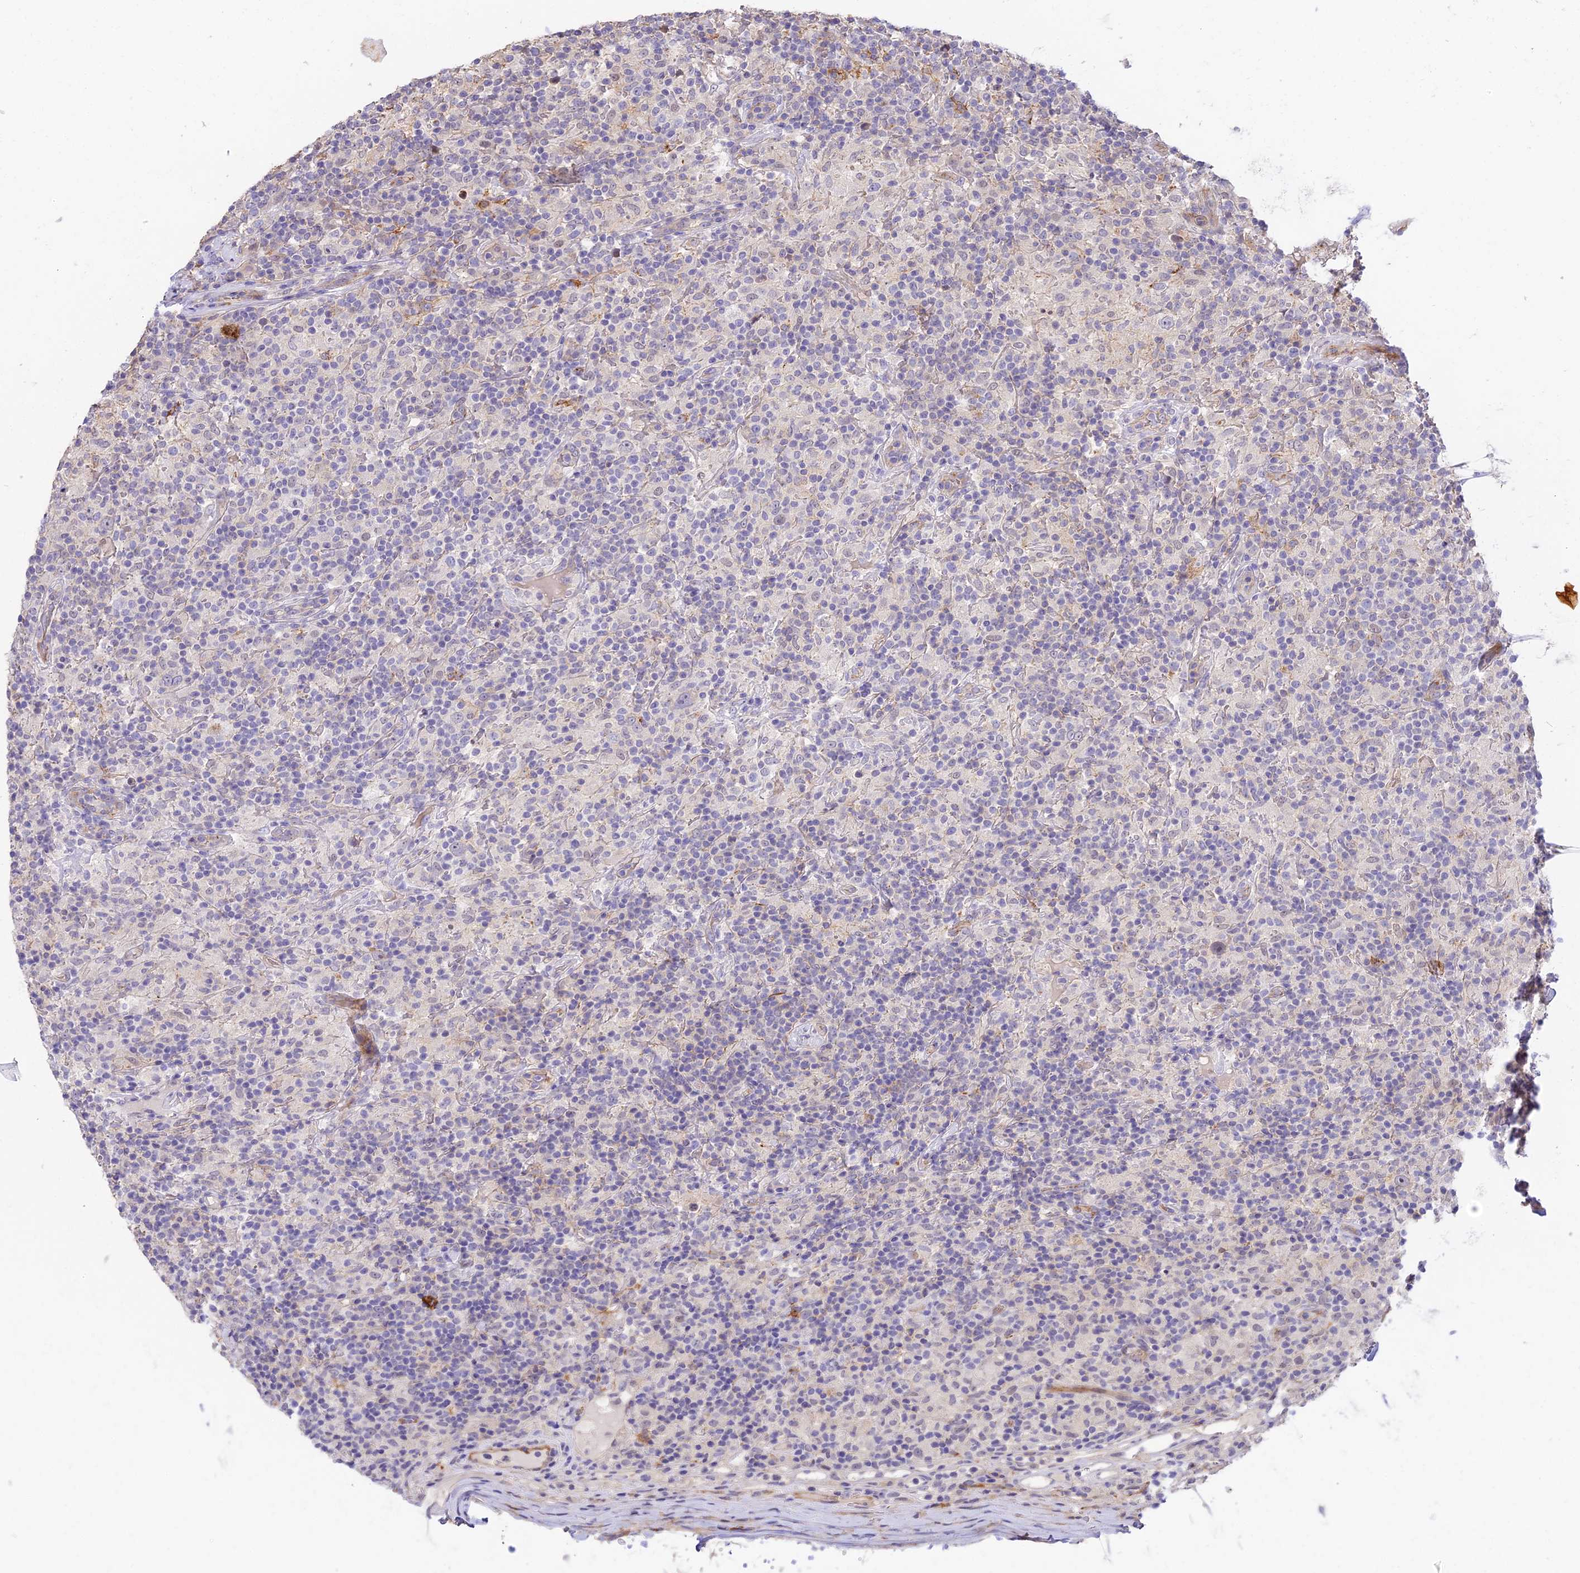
{"staining": {"intensity": "negative", "quantity": "none", "location": "none"}, "tissue": "lymphoma", "cell_type": "Tumor cells", "image_type": "cancer", "snomed": [{"axis": "morphology", "description": "Hodgkin's disease, NOS"}, {"axis": "topography", "description": "Lymph node"}], "caption": "DAB (3,3'-diaminobenzidine) immunohistochemical staining of Hodgkin's disease exhibits no significant positivity in tumor cells.", "gene": "NOD2", "patient": {"sex": "male", "age": 70}}